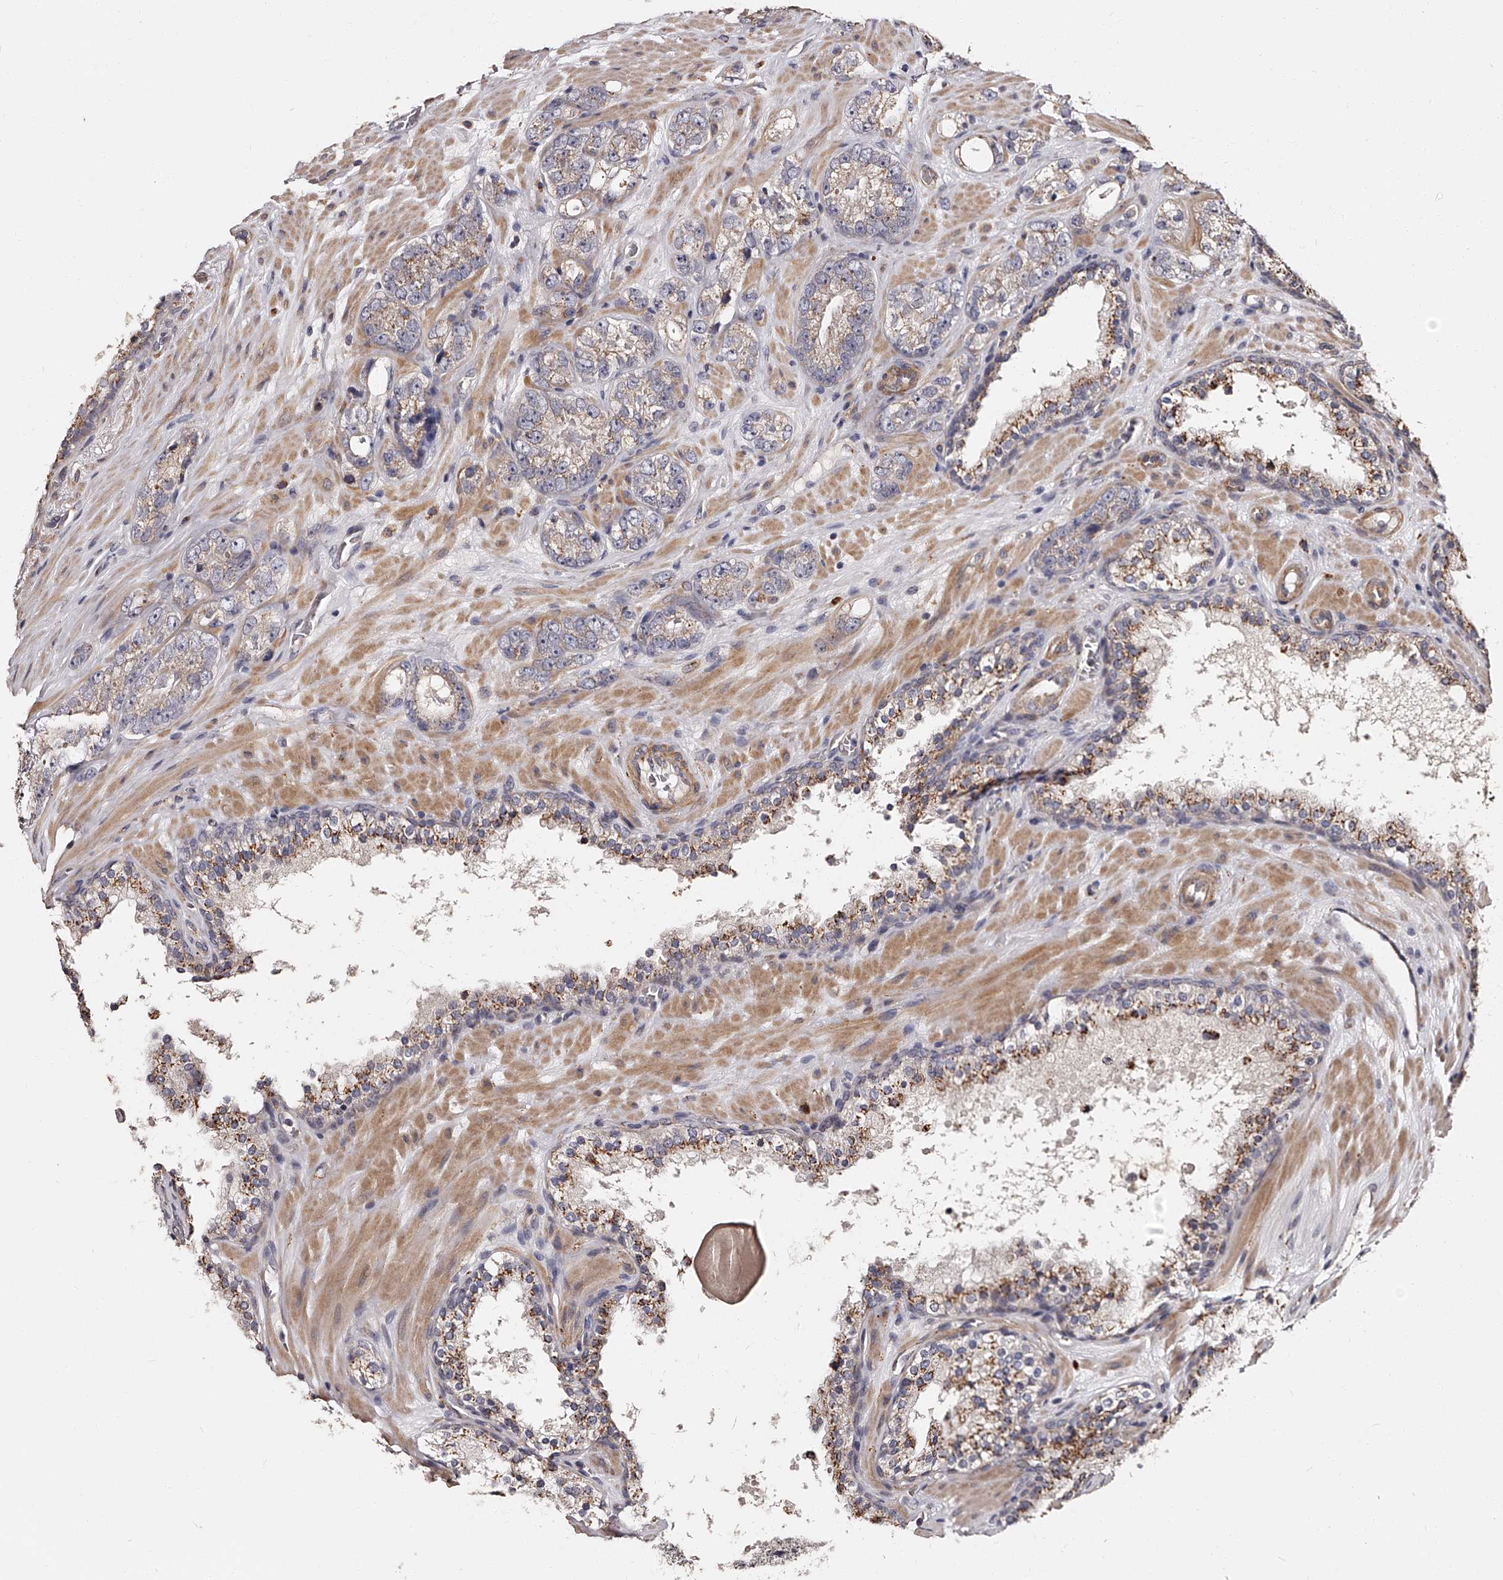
{"staining": {"intensity": "moderate", "quantity": "25%-75%", "location": "cytoplasmic/membranous"}, "tissue": "prostate cancer", "cell_type": "Tumor cells", "image_type": "cancer", "snomed": [{"axis": "morphology", "description": "Adenocarcinoma, High grade"}, {"axis": "topography", "description": "Prostate"}], "caption": "A brown stain shows moderate cytoplasmic/membranous staining of a protein in prostate high-grade adenocarcinoma tumor cells.", "gene": "RSC1A1", "patient": {"sex": "male", "age": 56}}